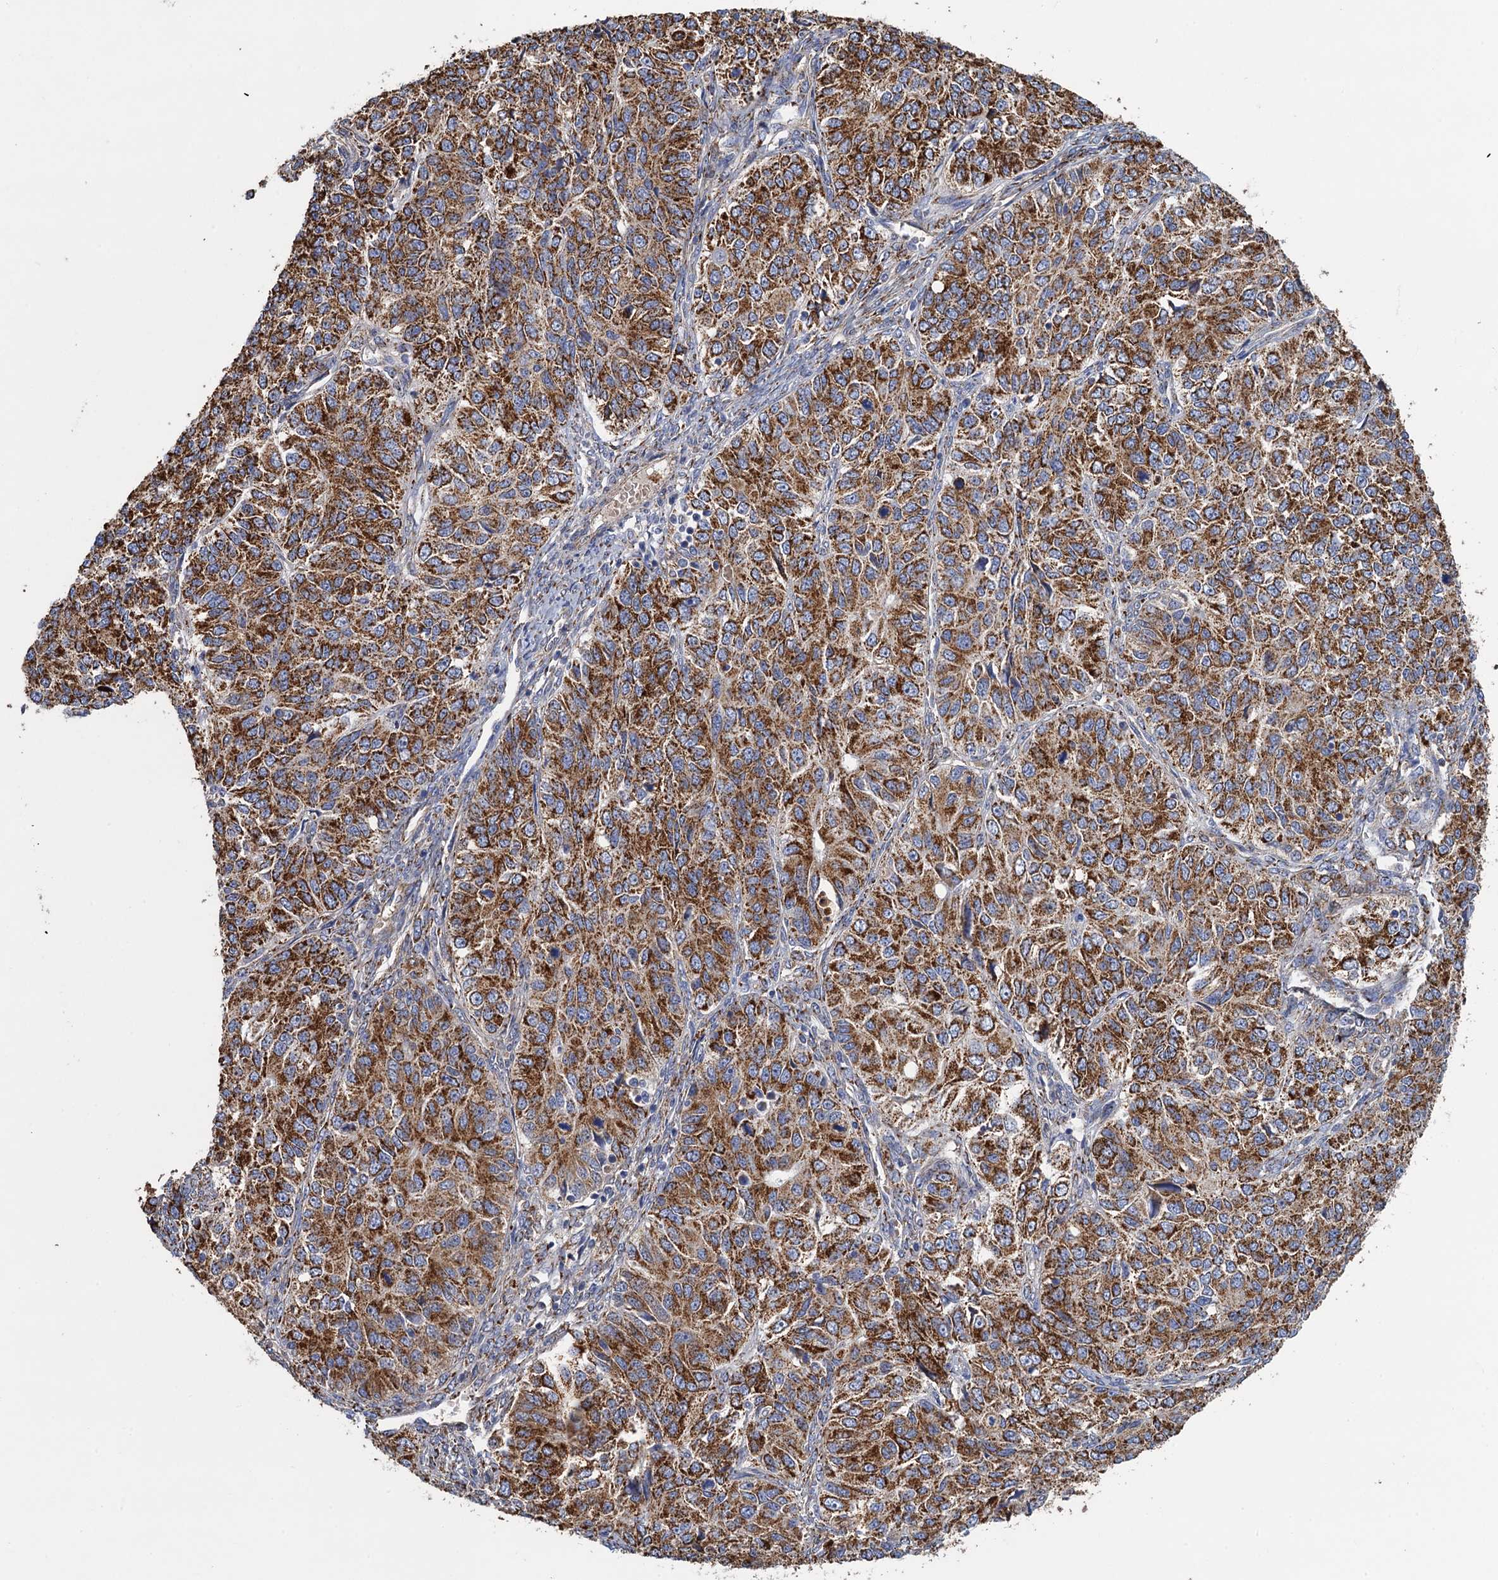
{"staining": {"intensity": "strong", "quantity": ">75%", "location": "cytoplasmic/membranous"}, "tissue": "ovarian cancer", "cell_type": "Tumor cells", "image_type": "cancer", "snomed": [{"axis": "morphology", "description": "Carcinoma, endometroid"}, {"axis": "topography", "description": "Ovary"}], "caption": "There is high levels of strong cytoplasmic/membranous positivity in tumor cells of ovarian endometroid carcinoma, as demonstrated by immunohistochemical staining (brown color).", "gene": "GCSH", "patient": {"sex": "female", "age": 51}}